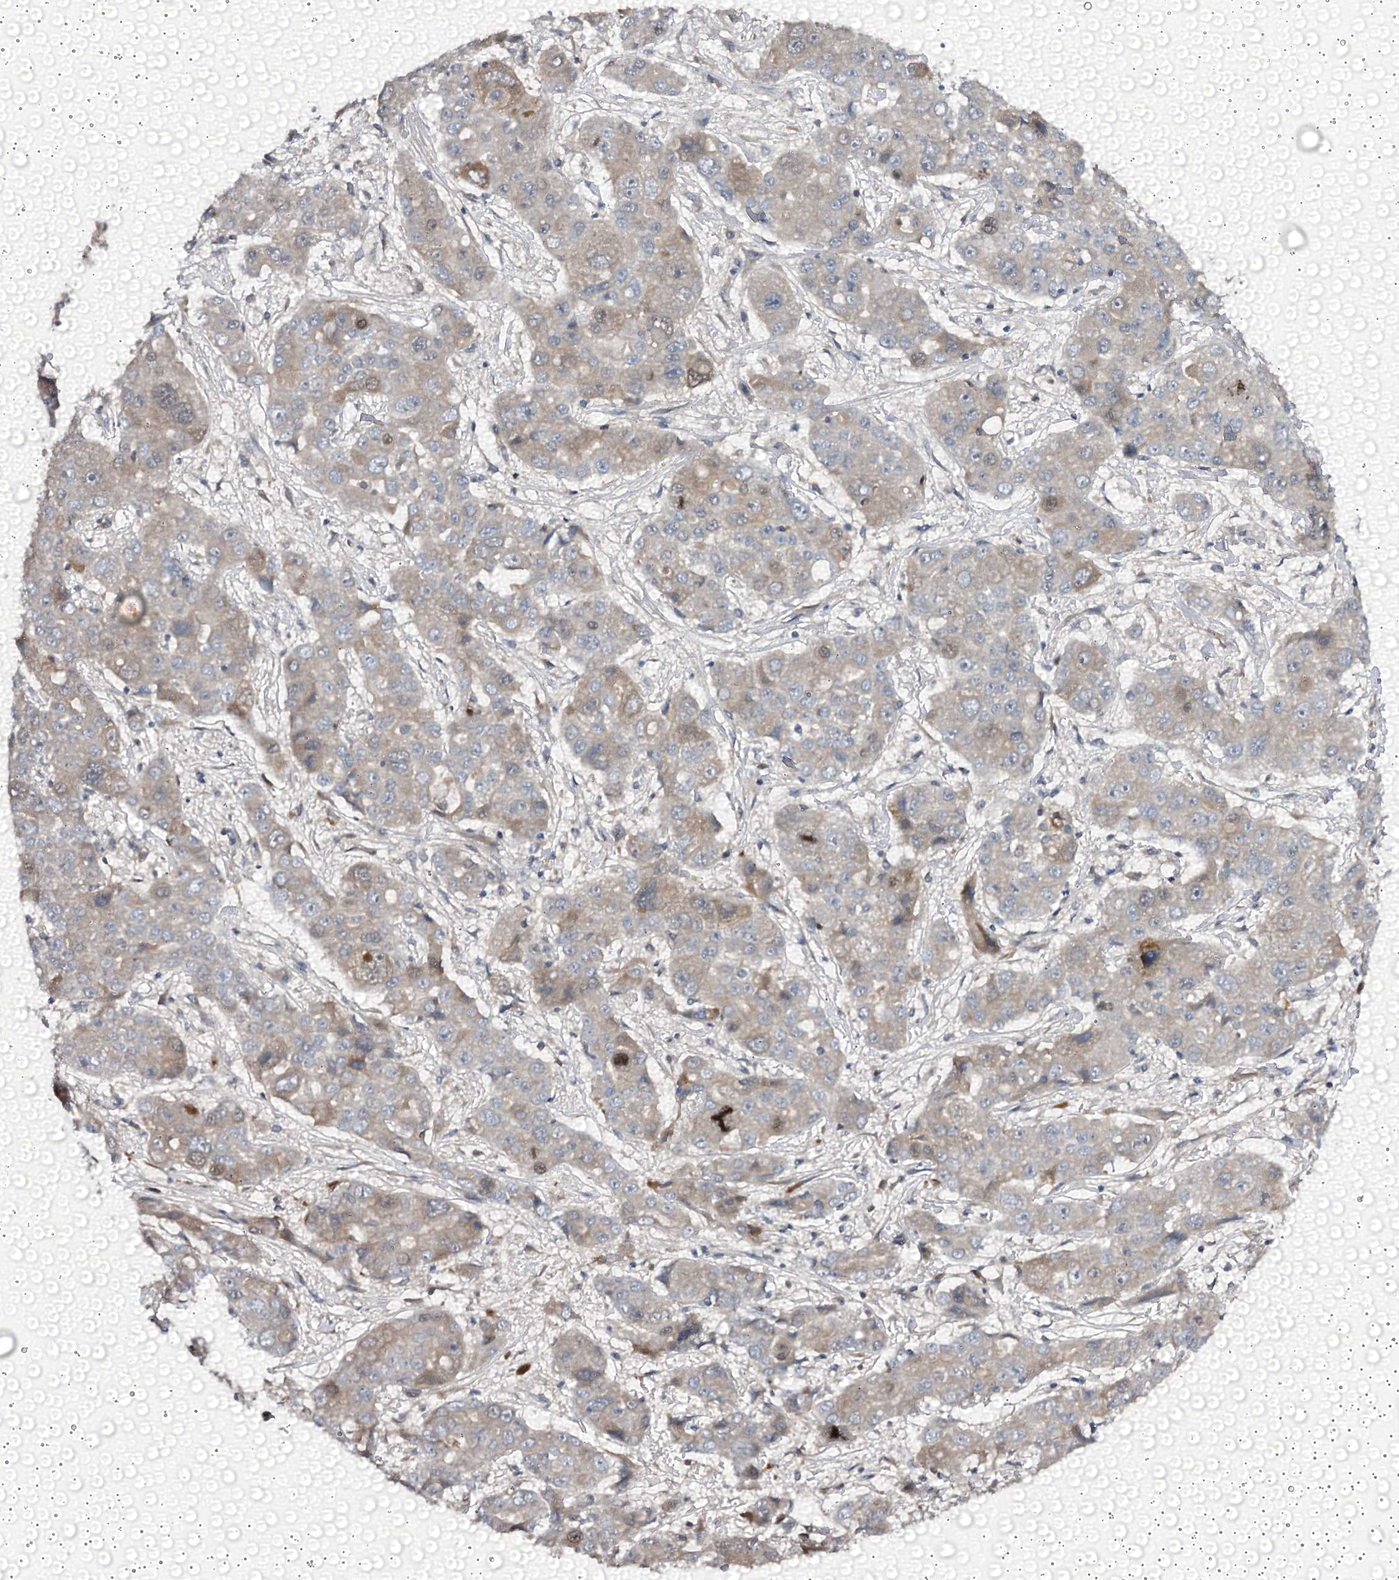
{"staining": {"intensity": "weak", "quantity": "<25%", "location": "cytoplasmic/membranous"}, "tissue": "liver cancer", "cell_type": "Tumor cells", "image_type": "cancer", "snomed": [{"axis": "morphology", "description": "Cholangiocarcinoma"}, {"axis": "topography", "description": "Liver"}], "caption": "Cholangiocarcinoma (liver) was stained to show a protein in brown. There is no significant expression in tumor cells.", "gene": "NCAPD2", "patient": {"sex": "male", "age": 67}}